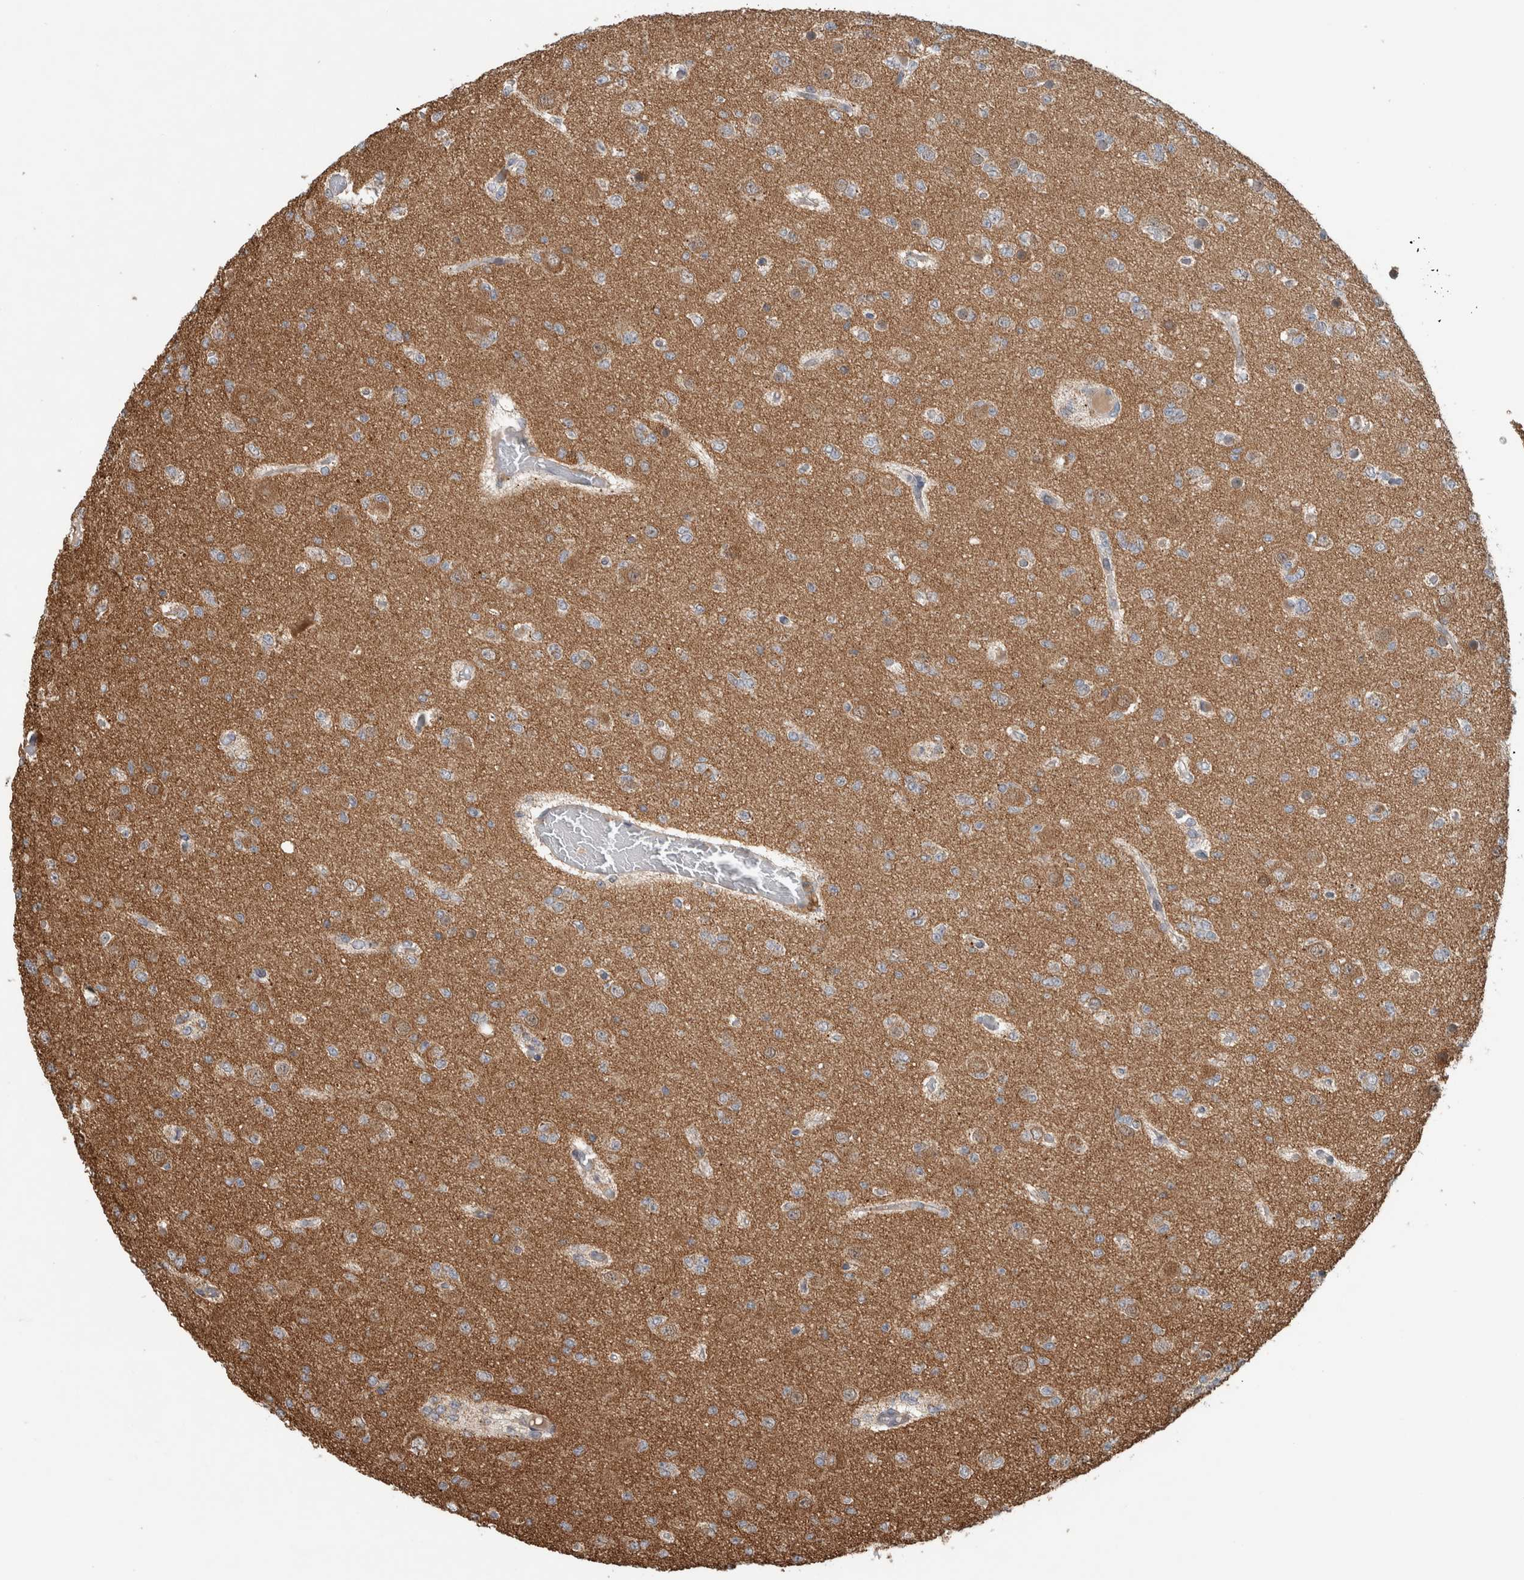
{"staining": {"intensity": "weak", "quantity": "25%-75%", "location": "cytoplasmic/membranous"}, "tissue": "glioma", "cell_type": "Tumor cells", "image_type": "cancer", "snomed": [{"axis": "morphology", "description": "Glioma, malignant, Low grade"}, {"axis": "topography", "description": "Brain"}], "caption": "Glioma stained with immunohistochemistry reveals weak cytoplasmic/membranous expression in approximately 25%-75% of tumor cells.", "gene": "ADGRL3", "patient": {"sex": "female", "age": 22}}